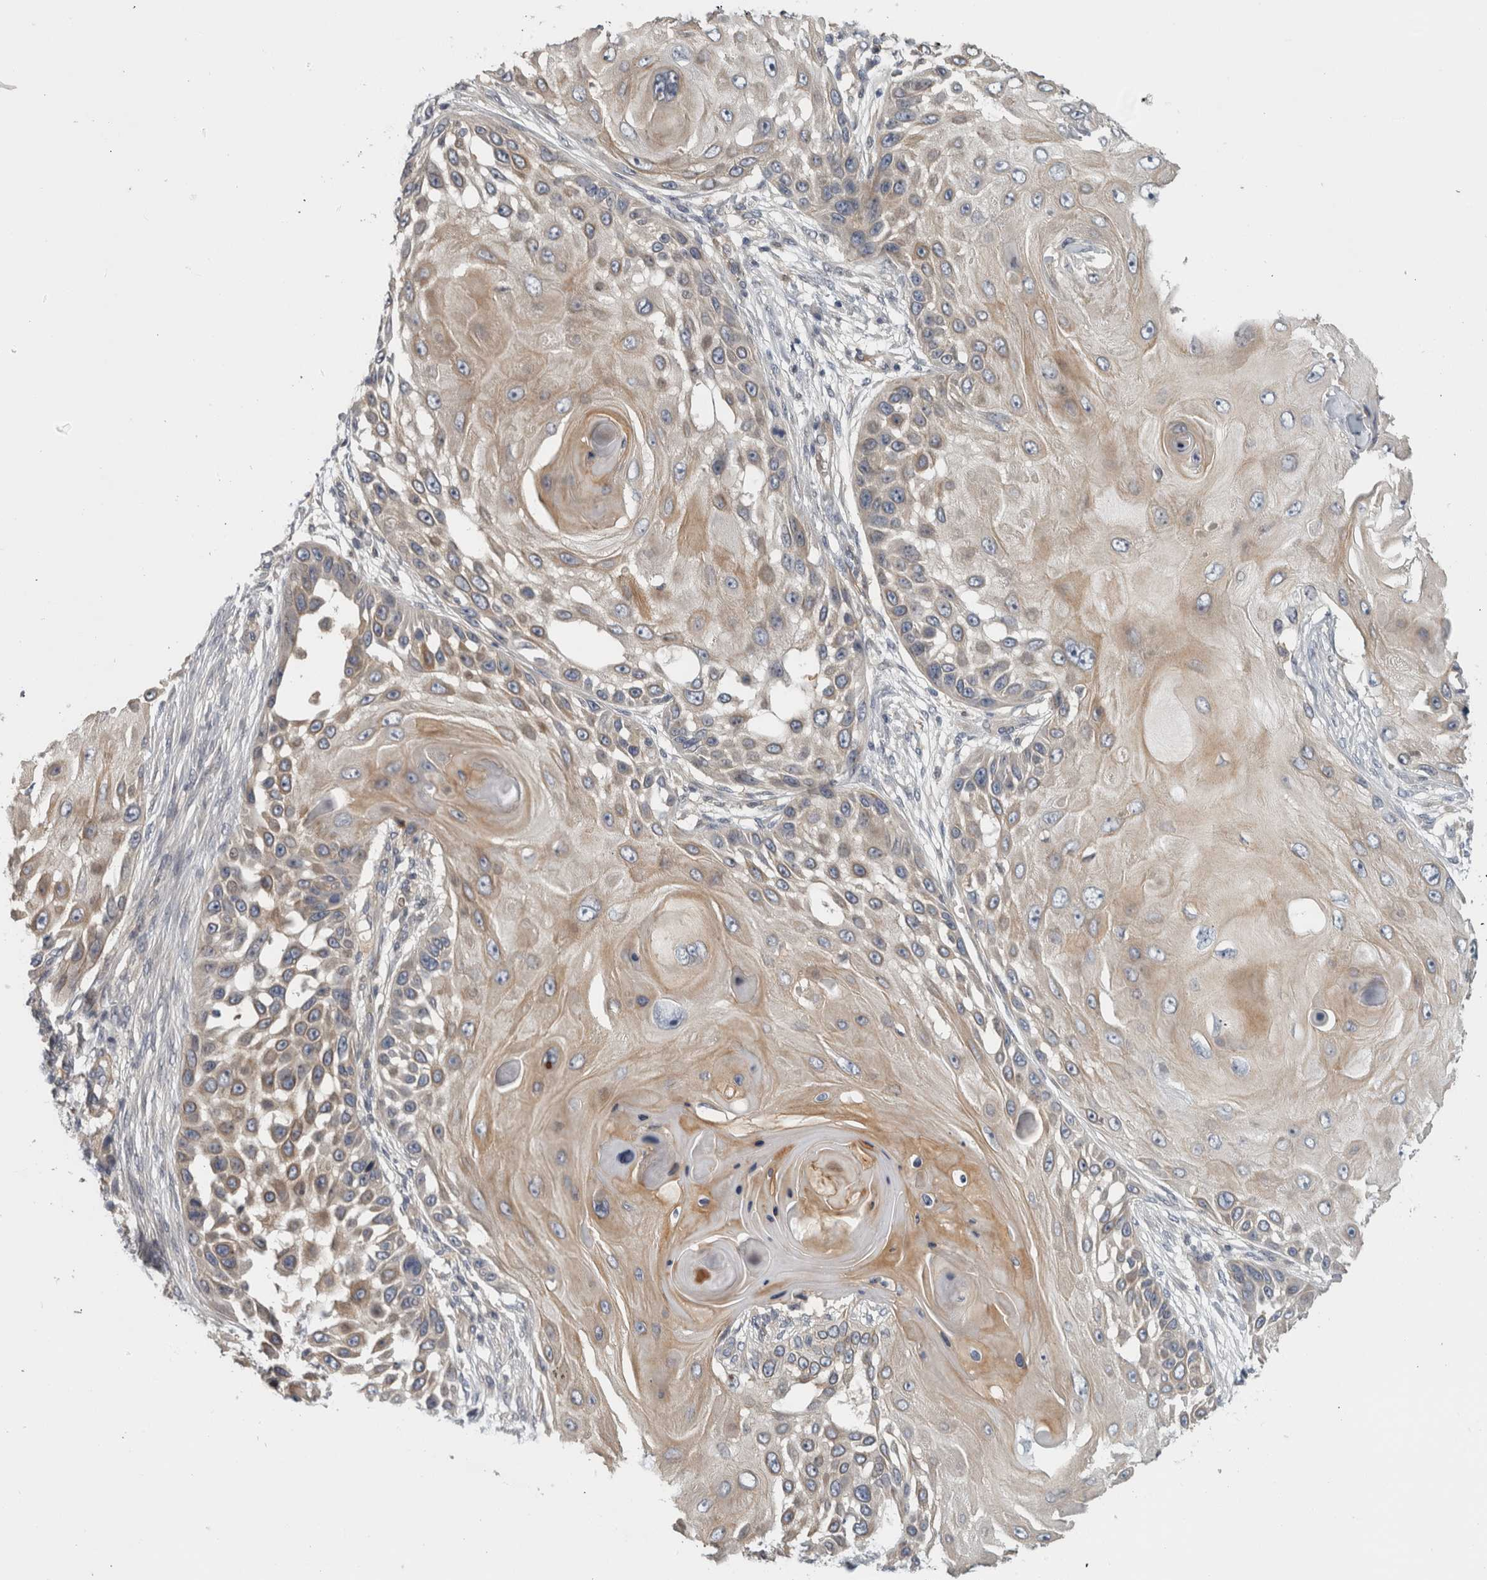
{"staining": {"intensity": "weak", "quantity": "<25%", "location": "cytoplasmic/membranous"}, "tissue": "skin cancer", "cell_type": "Tumor cells", "image_type": "cancer", "snomed": [{"axis": "morphology", "description": "Squamous cell carcinoma, NOS"}, {"axis": "topography", "description": "Skin"}], "caption": "An image of human skin cancer is negative for staining in tumor cells.", "gene": "ZNF804B", "patient": {"sex": "female", "age": 44}}